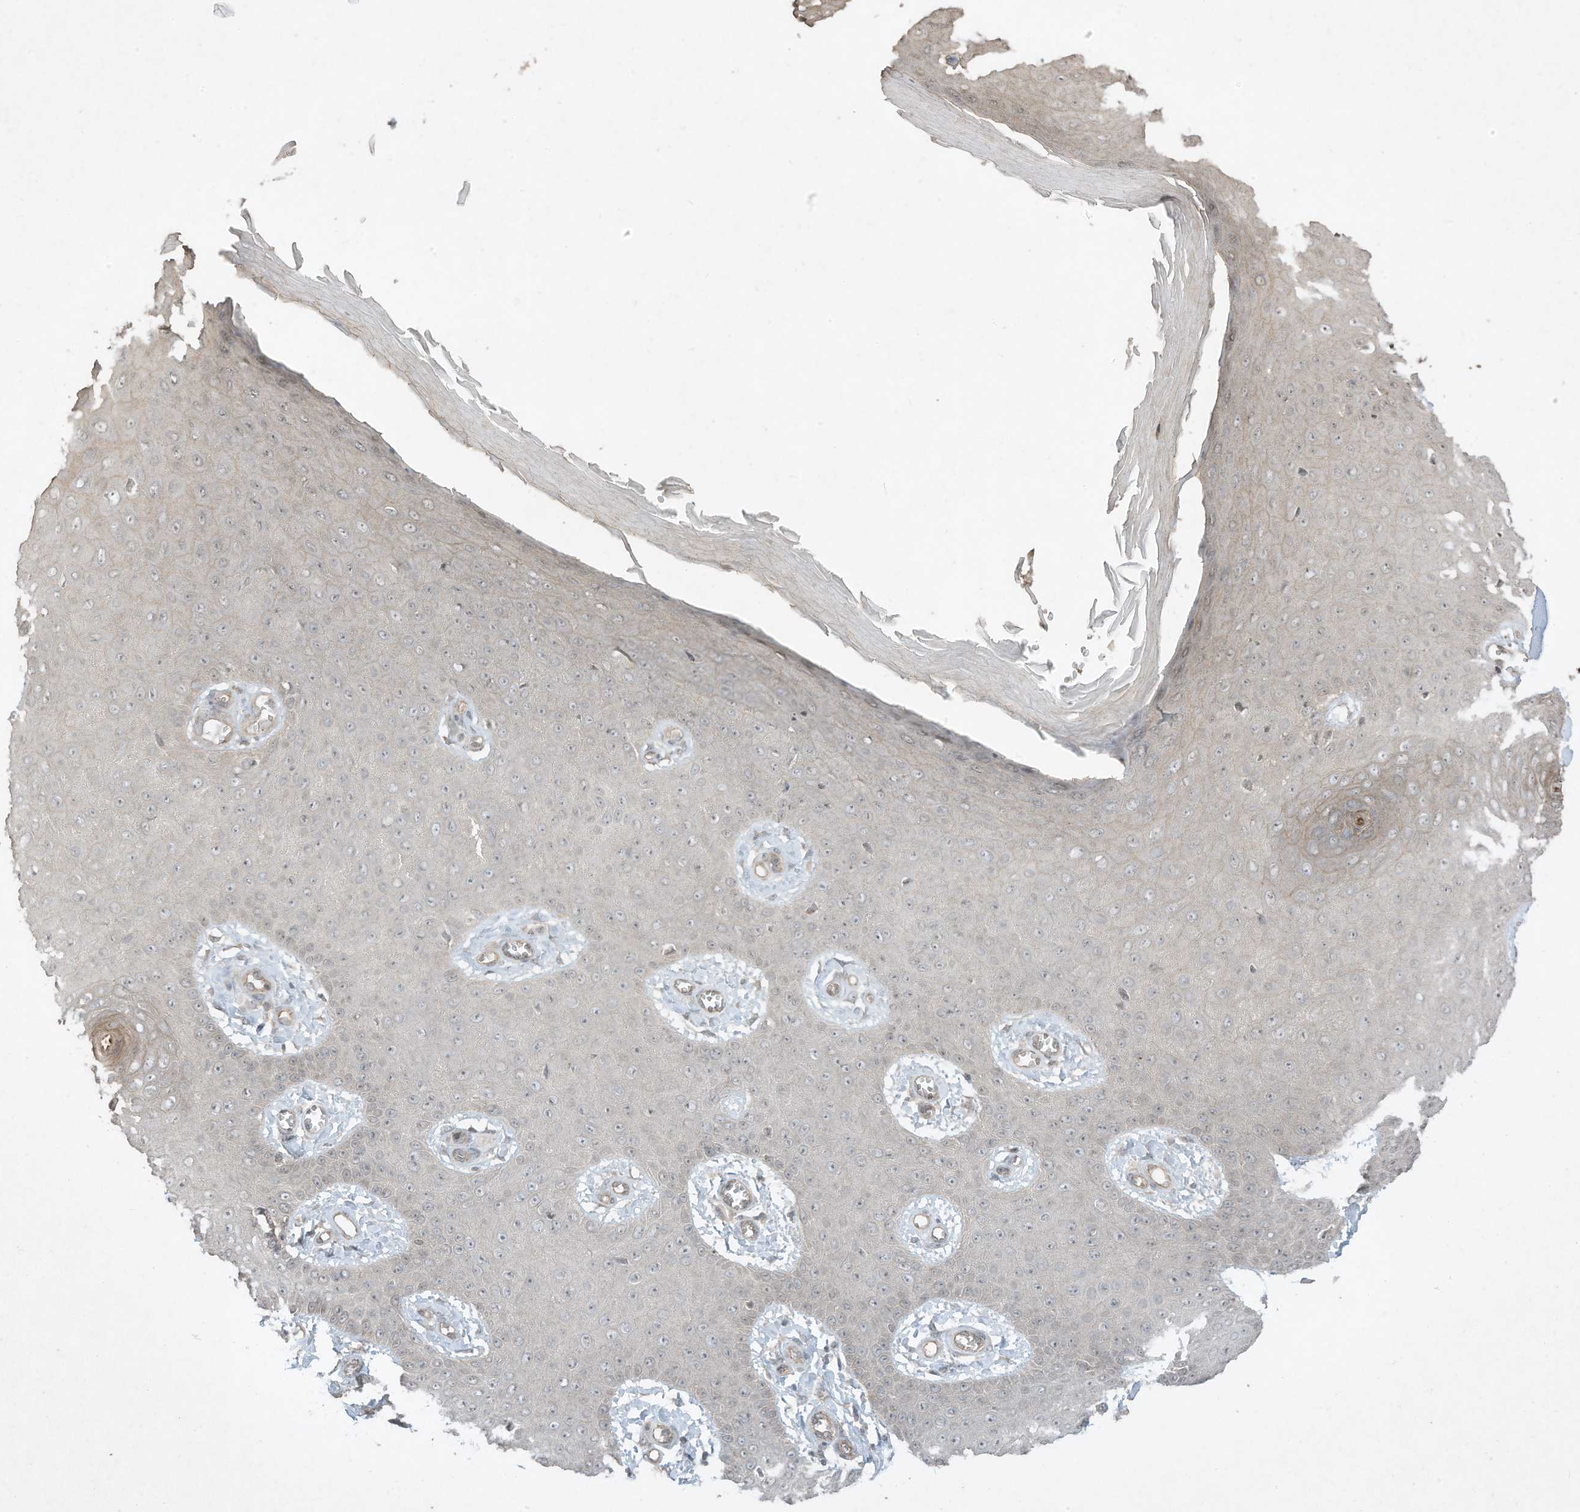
{"staining": {"intensity": "negative", "quantity": "none", "location": "none"}, "tissue": "skin cancer", "cell_type": "Tumor cells", "image_type": "cancer", "snomed": [{"axis": "morphology", "description": "Squamous cell carcinoma, NOS"}, {"axis": "topography", "description": "Skin"}], "caption": "This is a photomicrograph of IHC staining of skin cancer, which shows no staining in tumor cells.", "gene": "MATN2", "patient": {"sex": "male", "age": 74}}